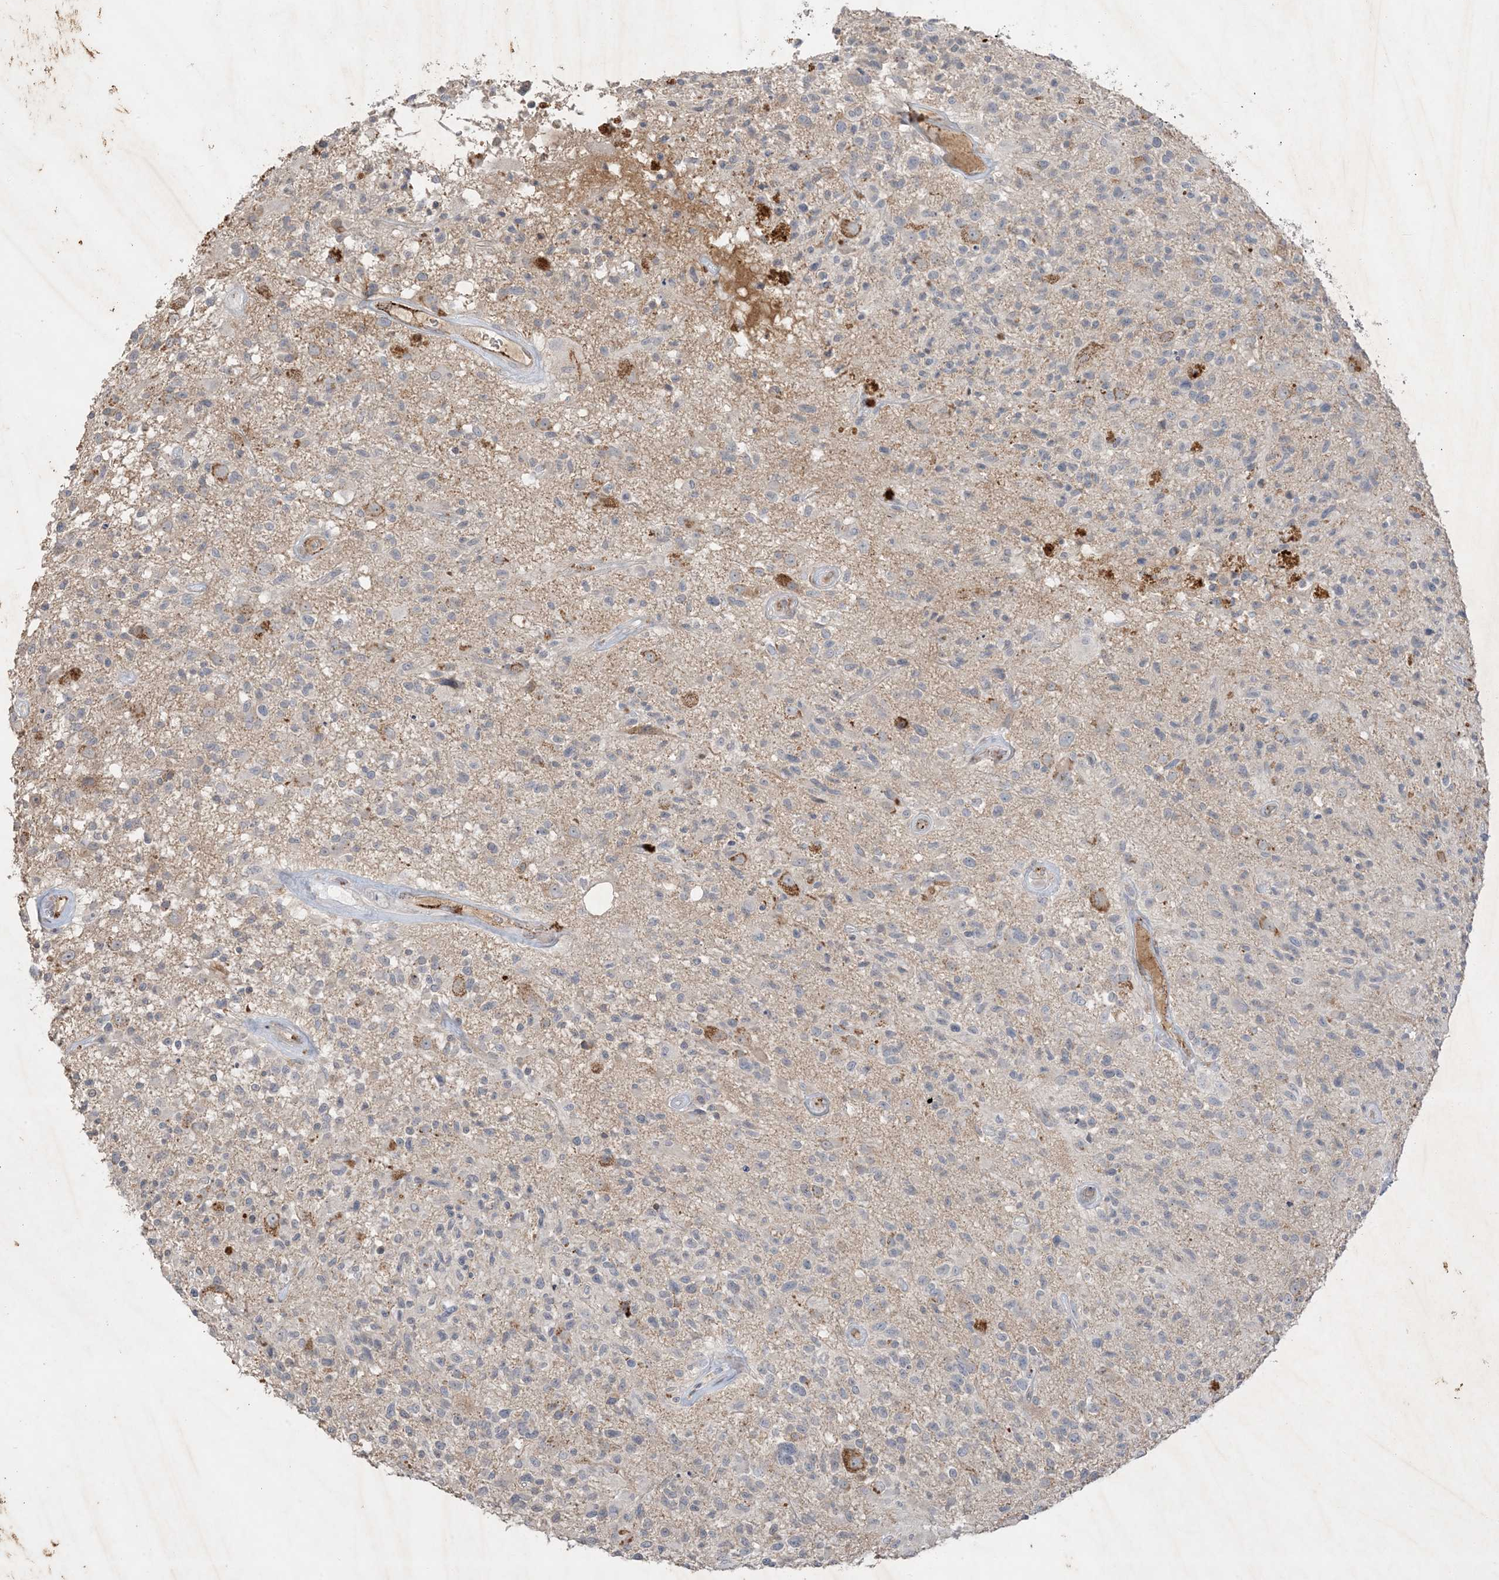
{"staining": {"intensity": "negative", "quantity": "none", "location": "none"}, "tissue": "glioma", "cell_type": "Tumor cells", "image_type": "cancer", "snomed": [{"axis": "morphology", "description": "Glioma, malignant, High grade"}, {"axis": "morphology", "description": "Glioblastoma, NOS"}, {"axis": "topography", "description": "Brain"}], "caption": "A photomicrograph of malignant glioma (high-grade) stained for a protein displays no brown staining in tumor cells. (Stains: DAB (3,3'-diaminobenzidine) immunohistochemistry with hematoxylin counter stain, Microscopy: brightfield microscopy at high magnification).", "gene": "PRSS36", "patient": {"sex": "male", "age": 60}}